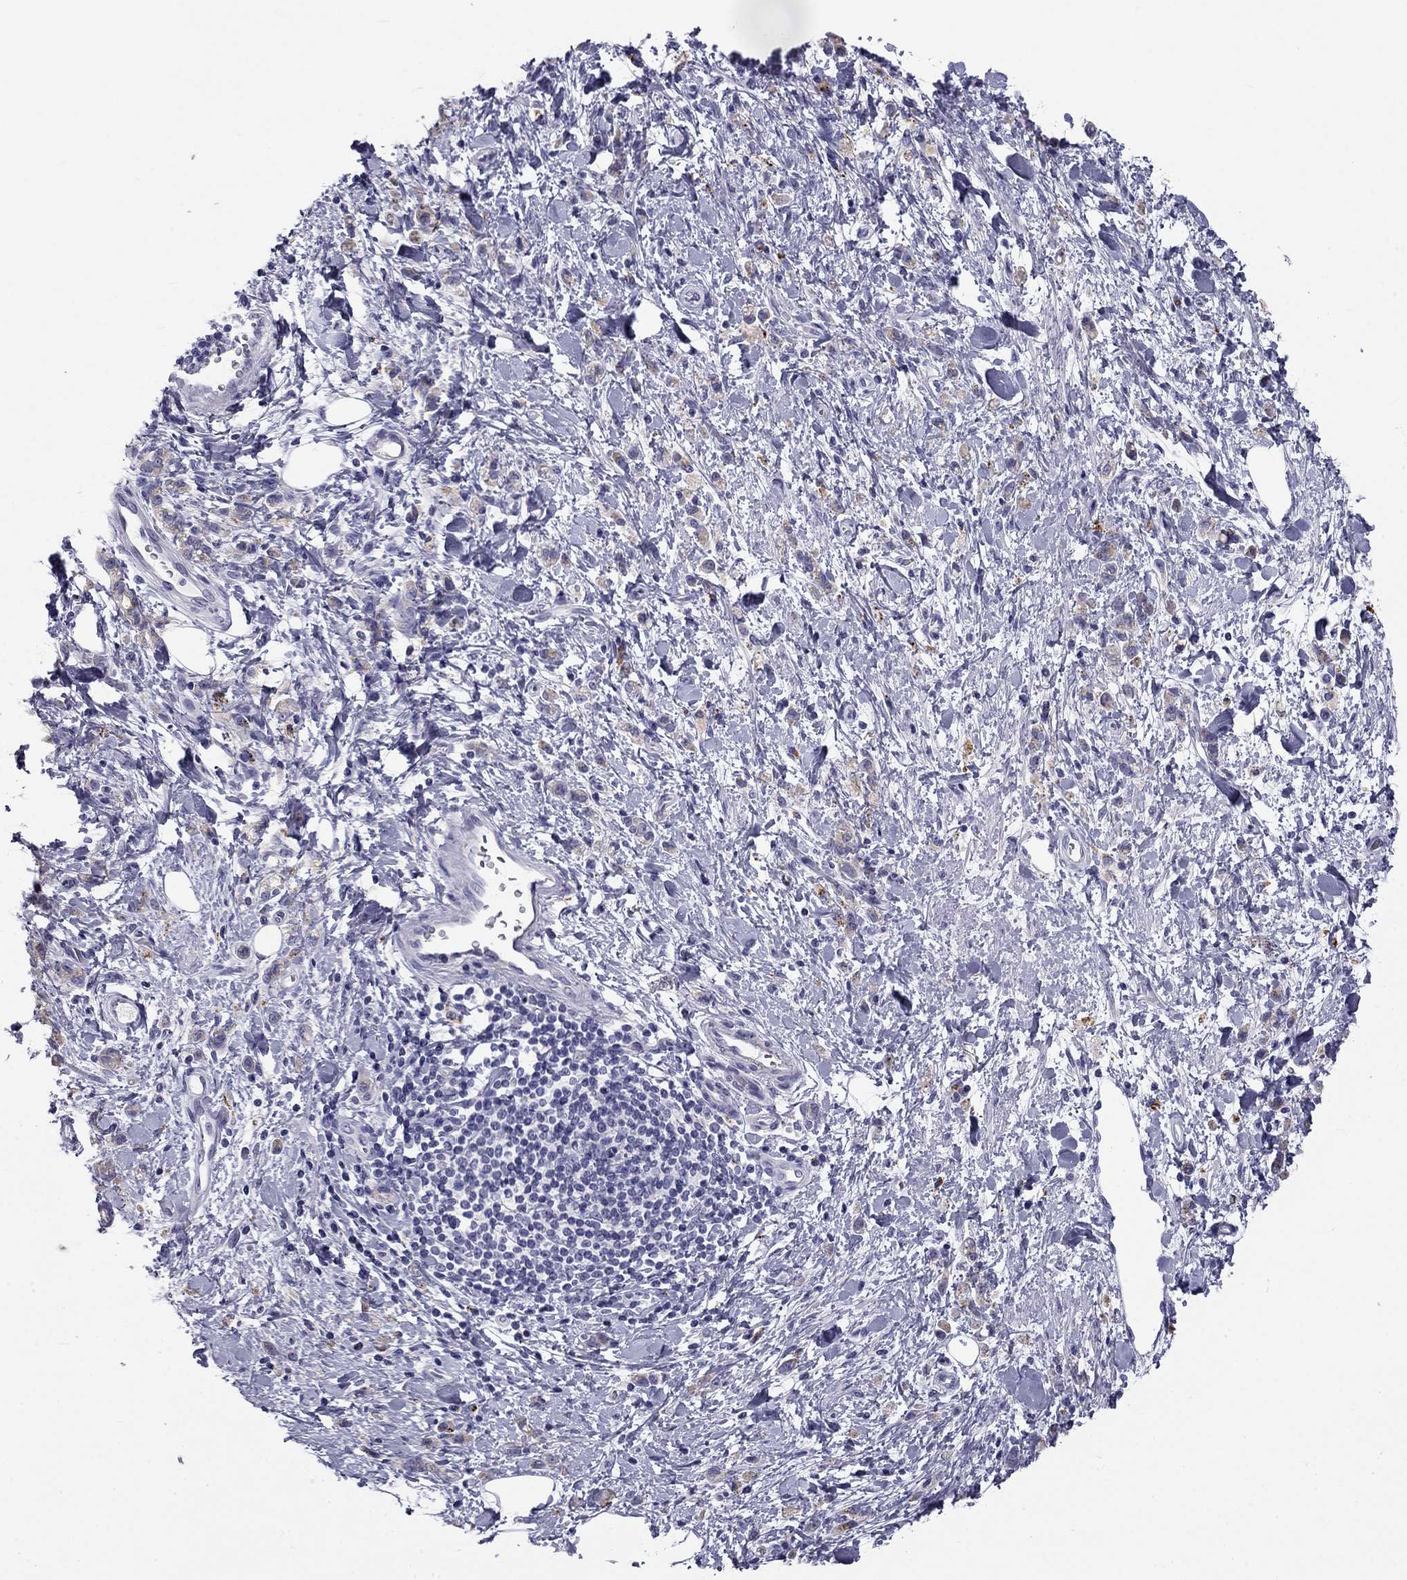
{"staining": {"intensity": "weak", "quantity": ">75%", "location": "cytoplasmic/membranous"}, "tissue": "stomach cancer", "cell_type": "Tumor cells", "image_type": "cancer", "snomed": [{"axis": "morphology", "description": "Adenocarcinoma, NOS"}, {"axis": "topography", "description": "Stomach"}], "caption": "Protein staining by immunohistochemistry (IHC) demonstrates weak cytoplasmic/membranous expression in approximately >75% of tumor cells in stomach cancer (adenocarcinoma). Immunohistochemistry stains the protein in brown and the nuclei are stained blue.", "gene": "CLPSL2", "patient": {"sex": "male", "age": 77}}